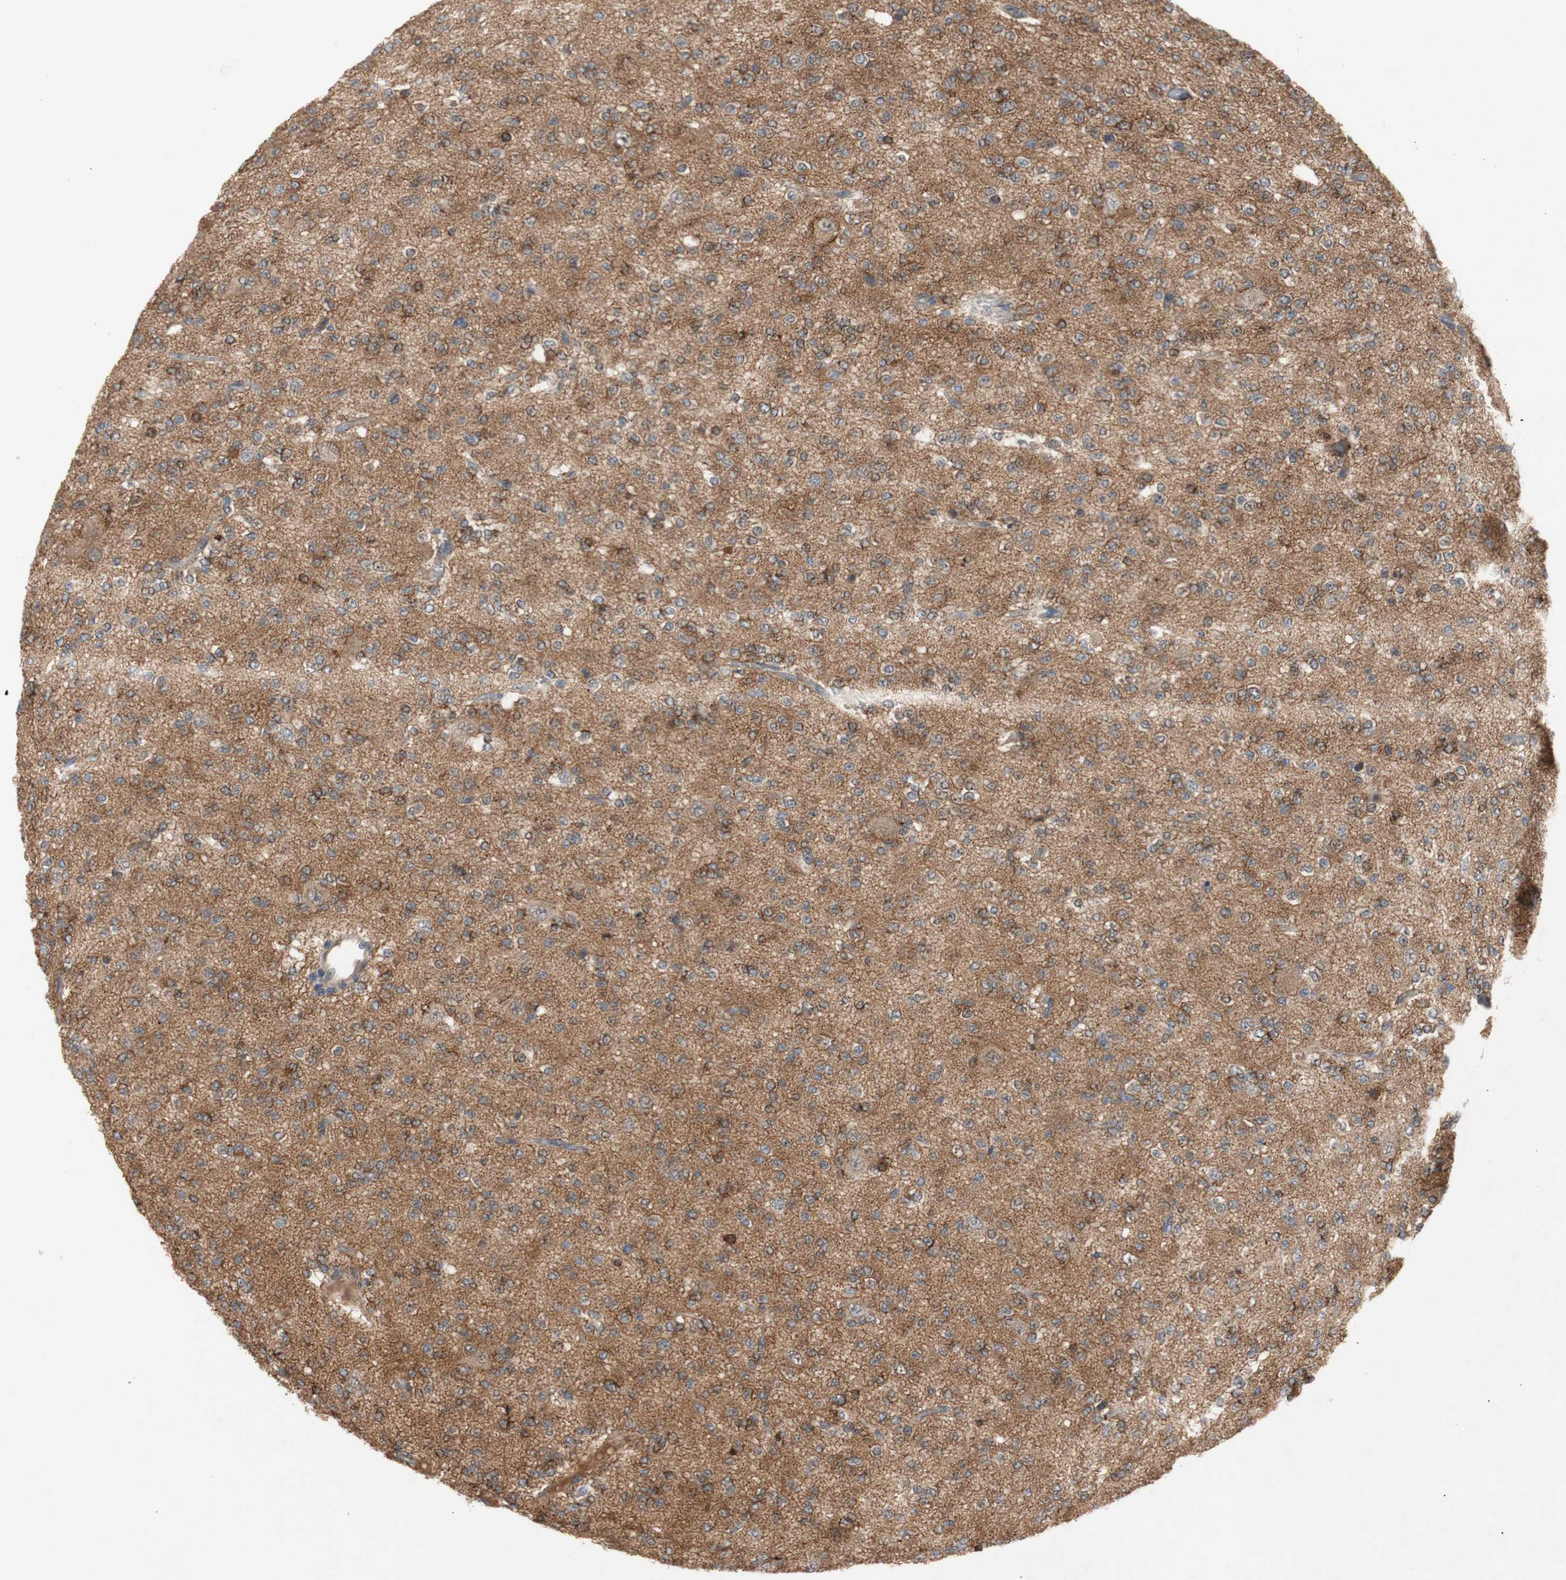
{"staining": {"intensity": "strong", "quantity": ">75%", "location": "cytoplasmic/membranous"}, "tissue": "glioma", "cell_type": "Tumor cells", "image_type": "cancer", "snomed": [{"axis": "morphology", "description": "Glioma, malignant, Low grade"}, {"axis": "topography", "description": "Brain"}], "caption": "Malignant glioma (low-grade) was stained to show a protein in brown. There is high levels of strong cytoplasmic/membranous positivity in about >75% of tumor cells.", "gene": "PKN1", "patient": {"sex": "male", "age": 38}}